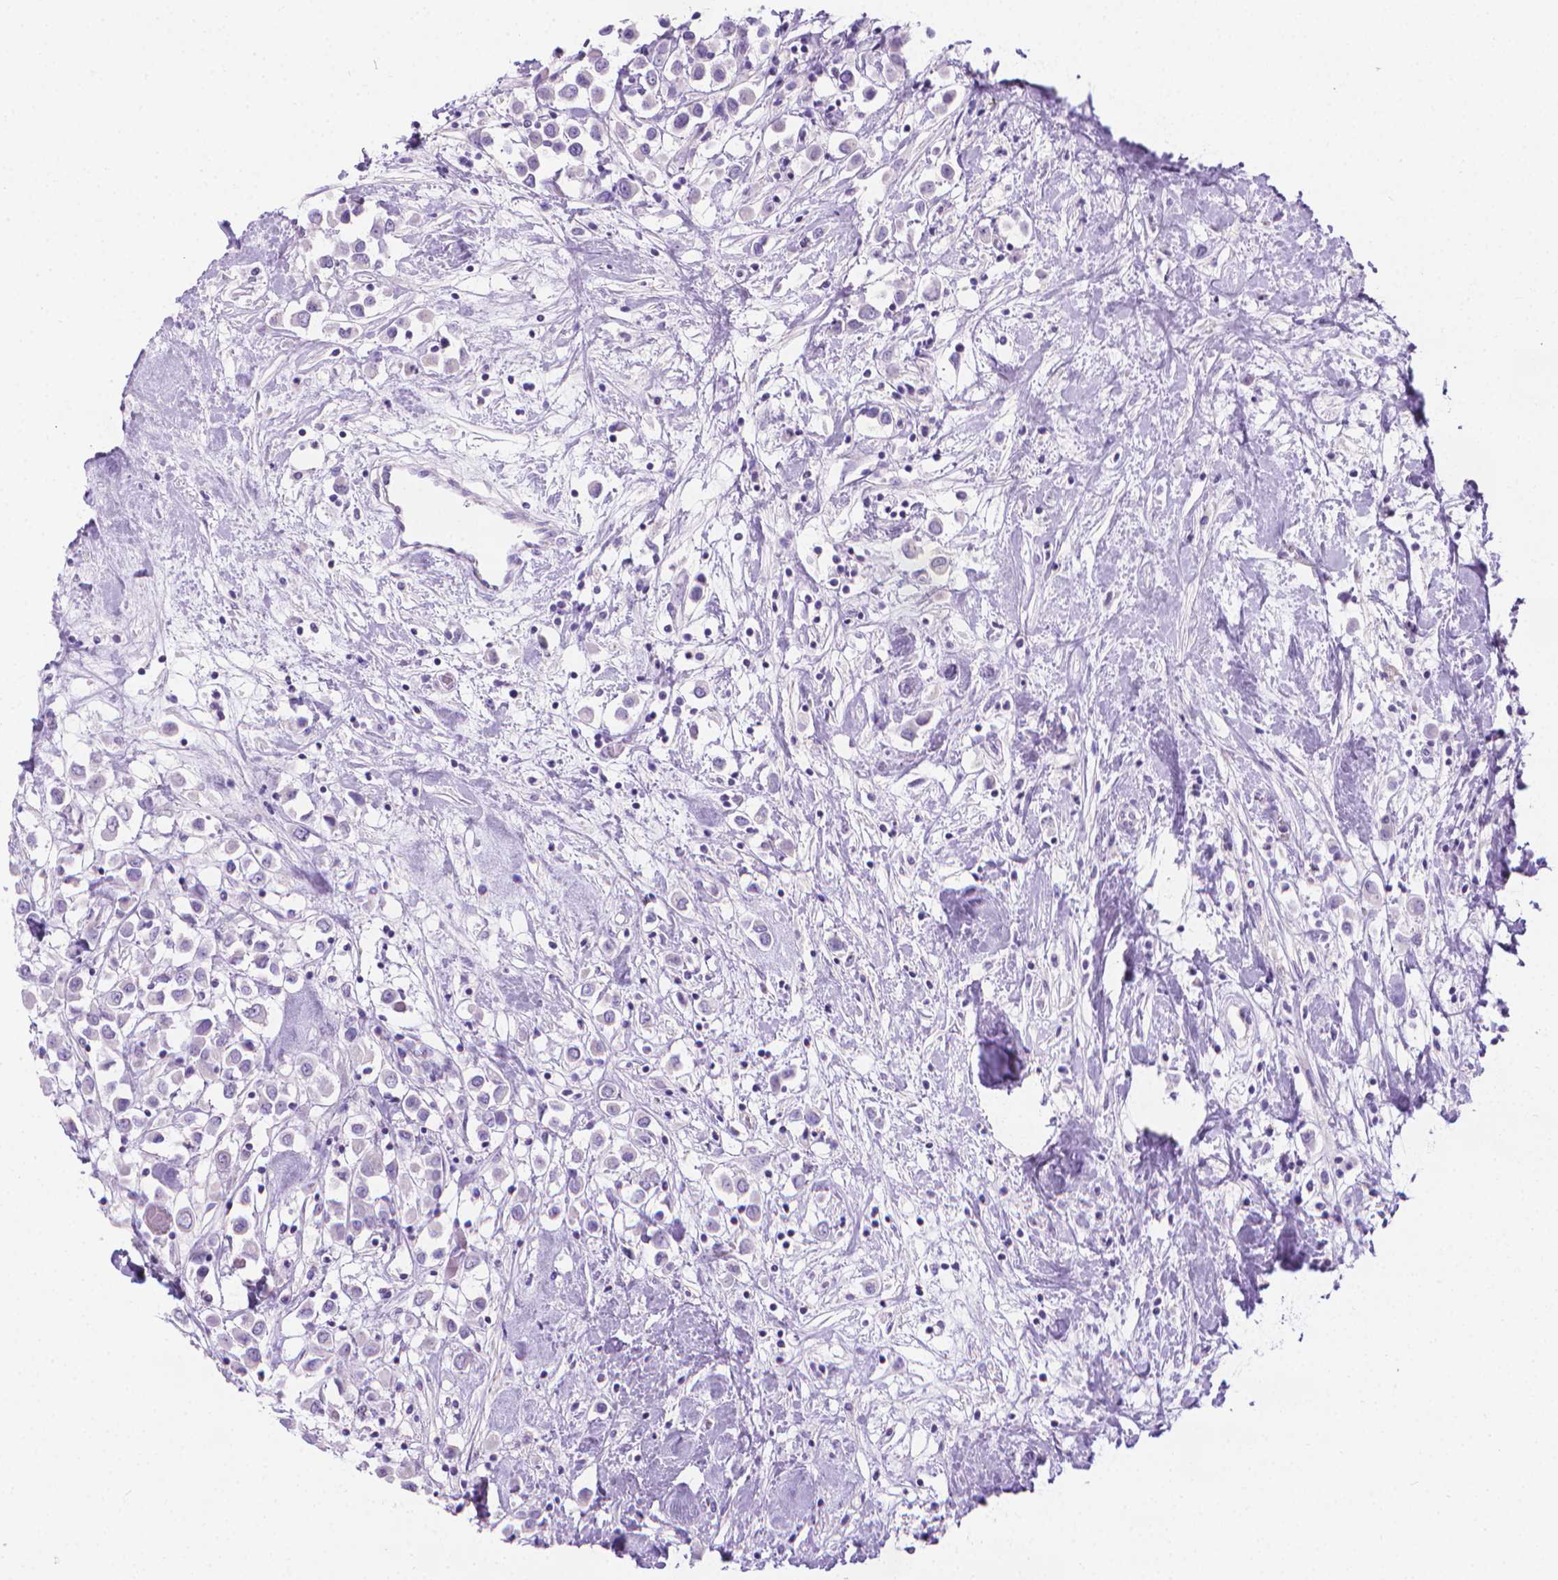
{"staining": {"intensity": "negative", "quantity": "none", "location": "none"}, "tissue": "breast cancer", "cell_type": "Tumor cells", "image_type": "cancer", "snomed": [{"axis": "morphology", "description": "Duct carcinoma"}, {"axis": "topography", "description": "Breast"}], "caption": "This is an immunohistochemistry (IHC) image of breast cancer (infiltrating ductal carcinoma). There is no positivity in tumor cells.", "gene": "SPAG6", "patient": {"sex": "female", "age": 61}}